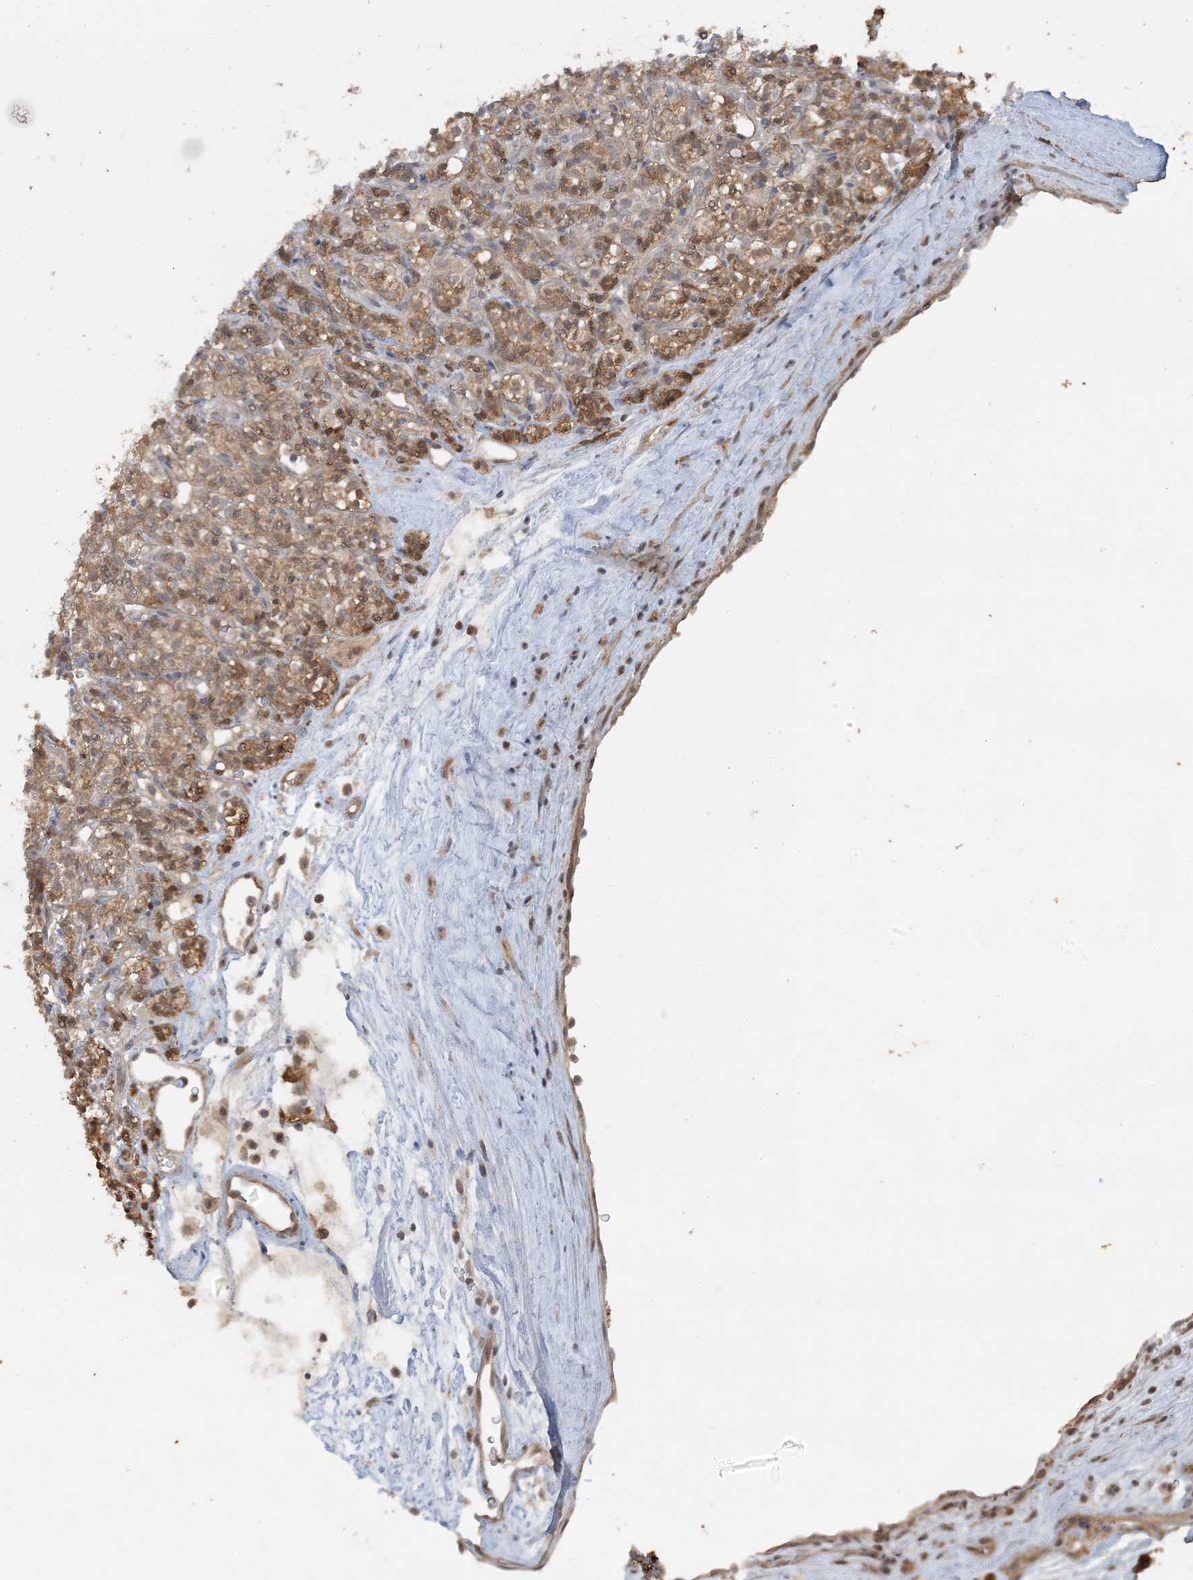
{"staining": {"intensity": "moderate", "quantity": ">75%", "location": "cytoplasmic/membranous"}, "tissue": "renal cancer", "cell_type": "Tumor cells", "image_type": "cancer", "snomed": [{"axis": "morphology", "description": "Adenocarcinoma, NOS"}, {"axis": "topography", "description": "Kidney"}], "caption": "Renal cancer (adenocarcinoma) was stained to show a protein in brown. There is medium levels of moderate cytoplasmic/membranous staining in about >75% of tumor cells. The protein is stained brown, and the nuclei are stained in blue (DAB IHC with brightfield microscopy, high magnification).", "gene": "AK9", "patient": {"sex": "male", "age": 77}}